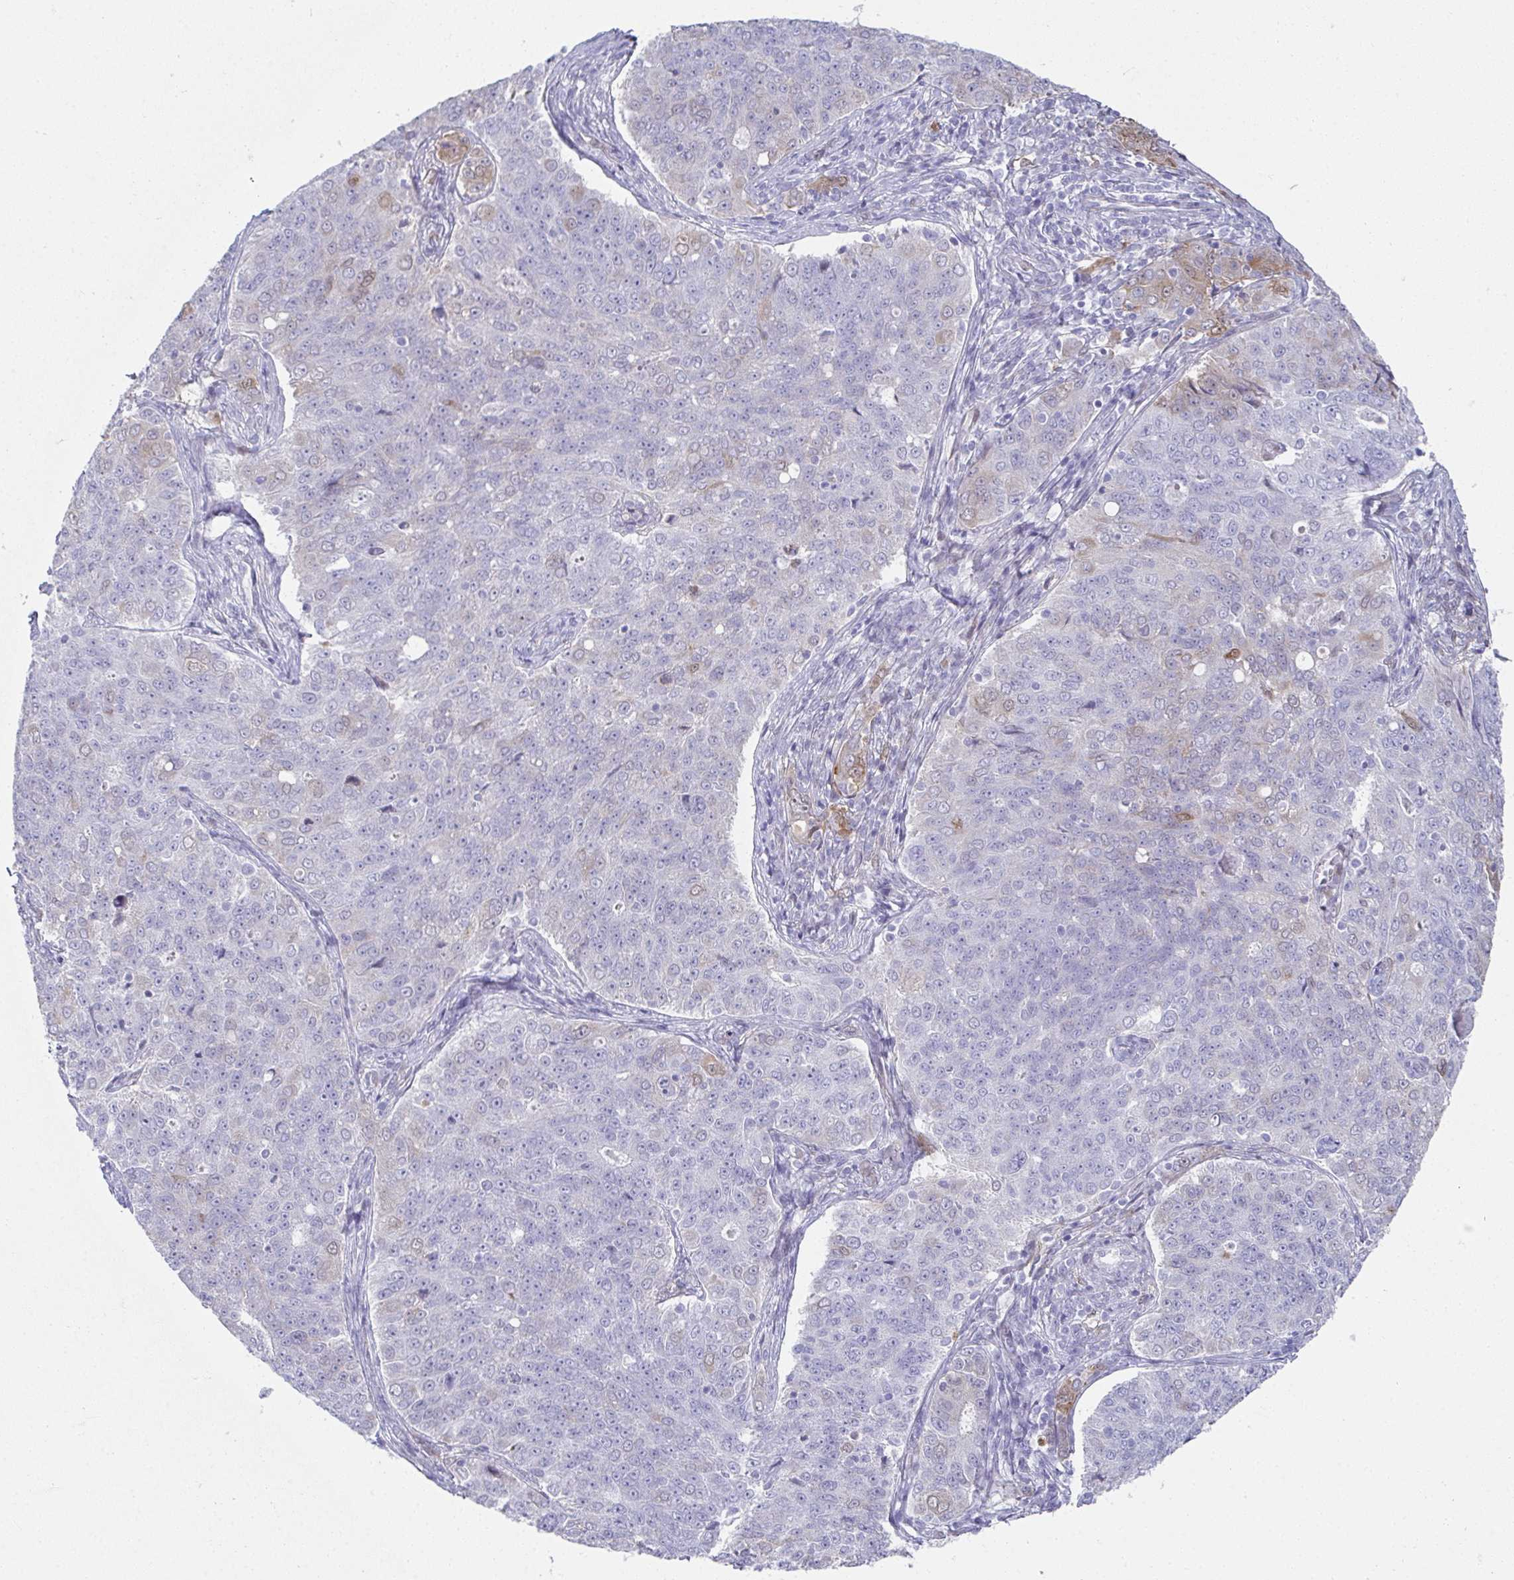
{"staining": {"intensity": "negative", "quantity": "none", "location": "none"}, "tissue": "endometrial cancer", "cell_type": "Tumor cells", "image_type": "cancer", "snomed": [{"axis": "morphology", "description": "Adenocarcinoma, NOS"}, {"axis": "topography", "description": "Endometrium"}], "caption": "Endometrial adenocarcinoma was stained to show a protein in brown. There is no significant positivity in tumor cells.", "gene": "RBP1", "patient": {"sex": "female", "age": 43}}